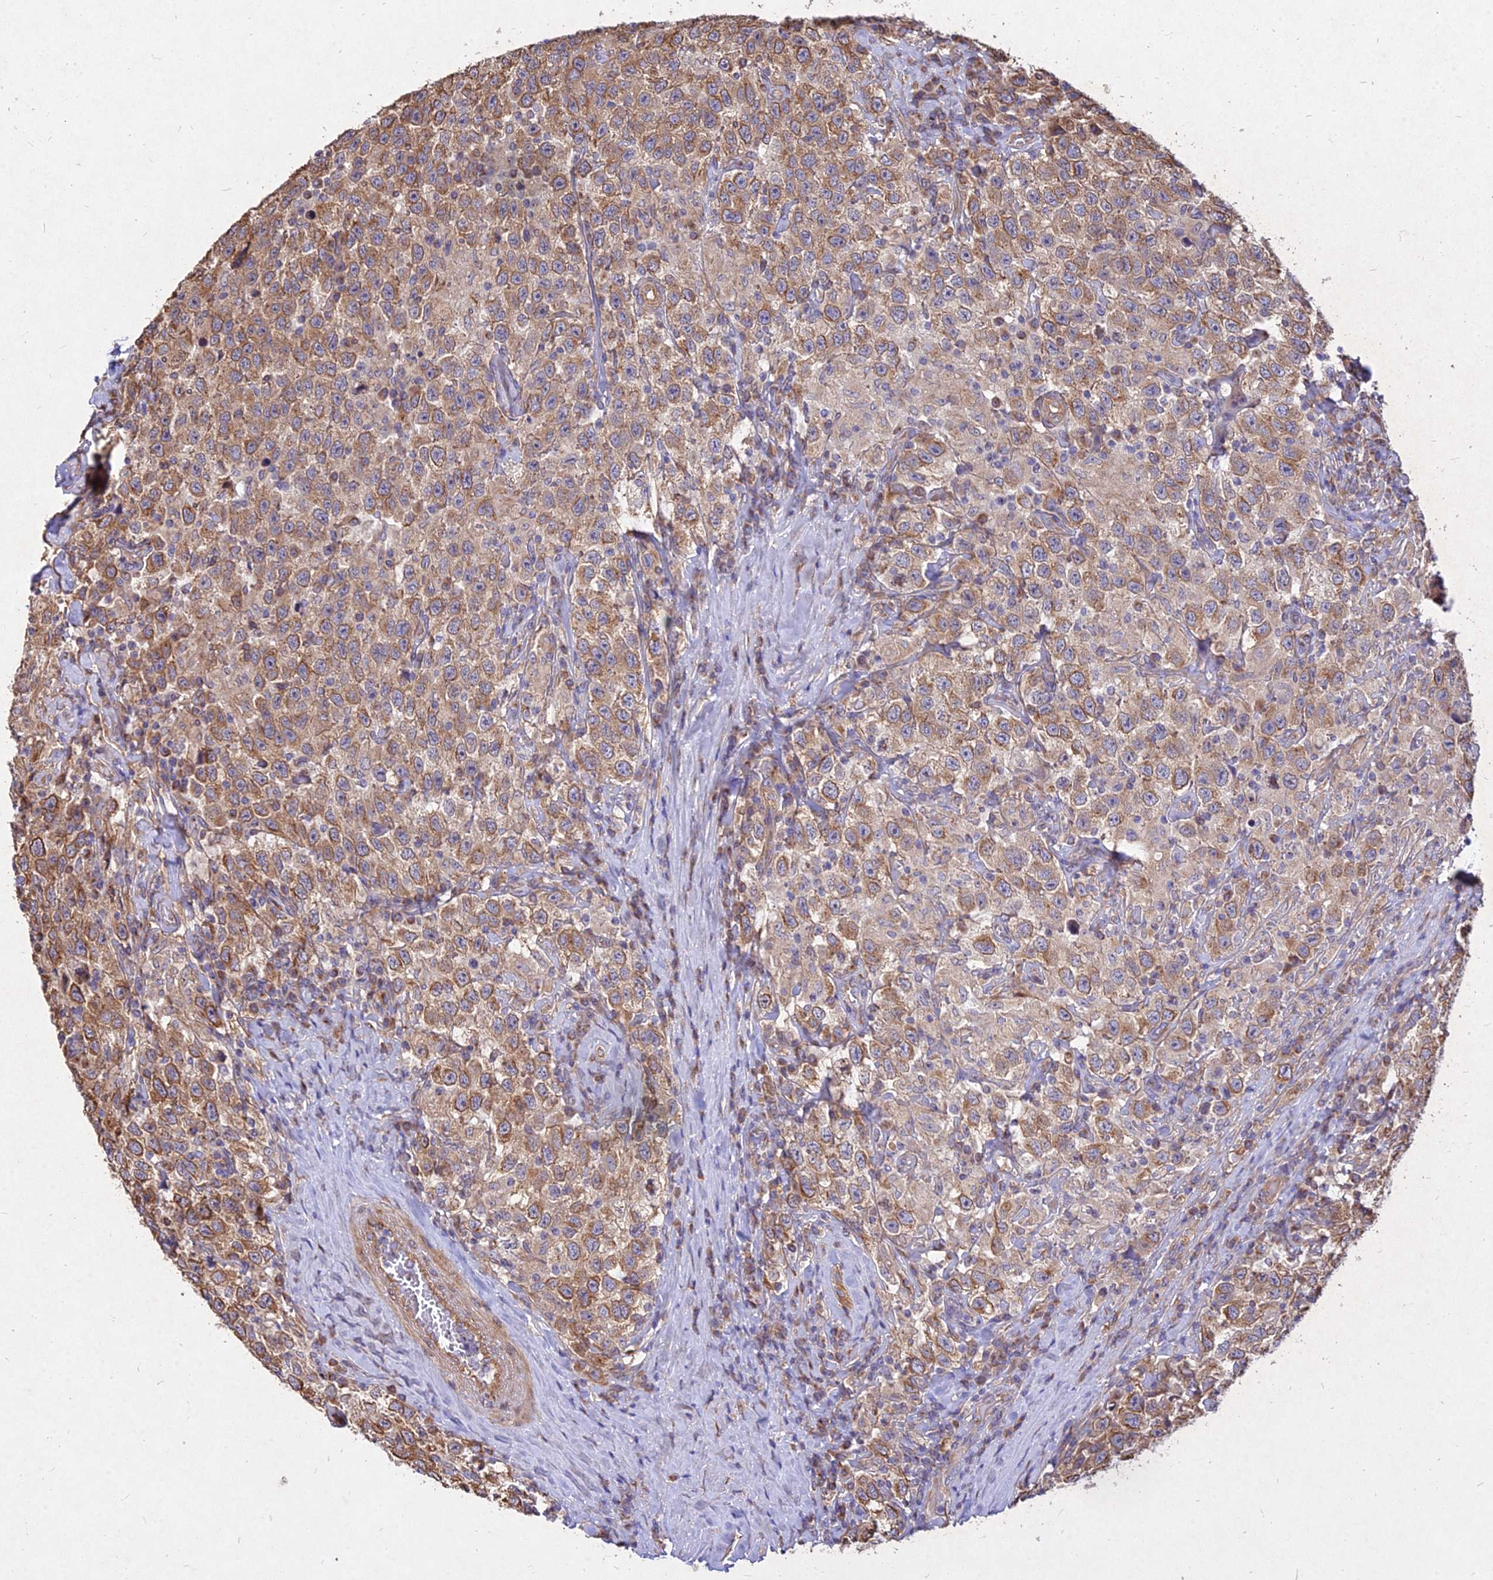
{"staining": {"intensity": "moderate", "quantity": ">75%", "location": "cytoplasmic/membranous"}, "tissue": "testis cancer", "cell_type": "Tumor cells", "image_type": "cancer", "snomed": [{"axis": "morphology", "description": "Seminoma, NOS"}, {"axis": "topography", "description": "Testis"}], "caption": "Moderate cytoplasmic/membranous staining for a protein is identified in approximately >75% of tumor cells of testis cancer (seminoma) using IHC.", "gene": "SKA1", "patient": {"sex": "male", "age": 41}}